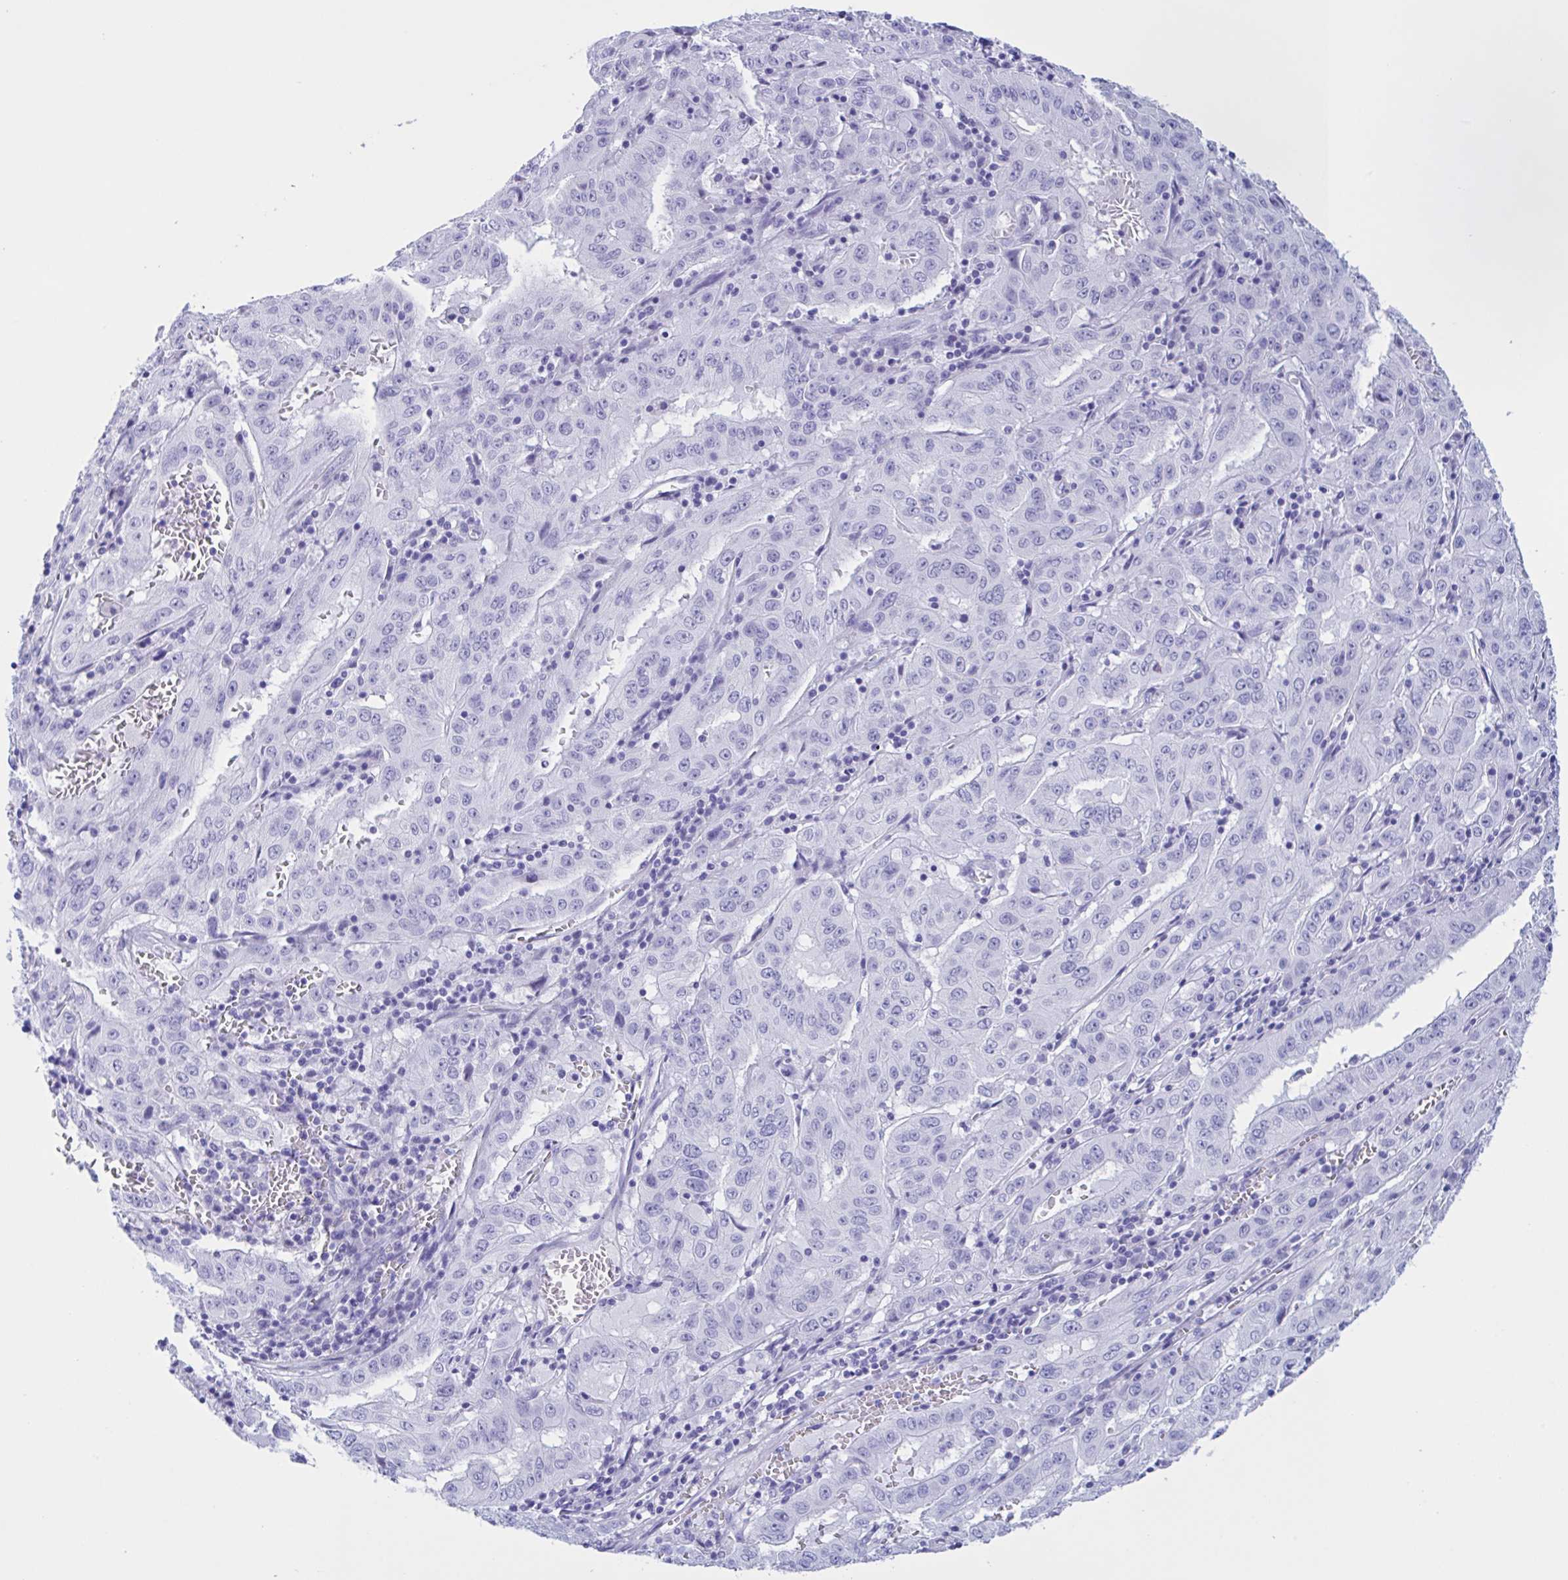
{"staining": {"intensity": "negative", "quantity": "none", "location": "none"}, "tissue": "pancreatic cancer", "cell_type": "Tumor cells", "image_type": "cancer", "snomed": [{"axis": "morphology", "description": "Adenocarcinoma, NOS"}, {"axis": "topography", "description": "Pancreas"}], "caption": "Tumor cells show no significant protein expression in pancreatic adenocarcinoma.", "gene": "ZNF850", "patient": {"sex": "male", "age": 63}}